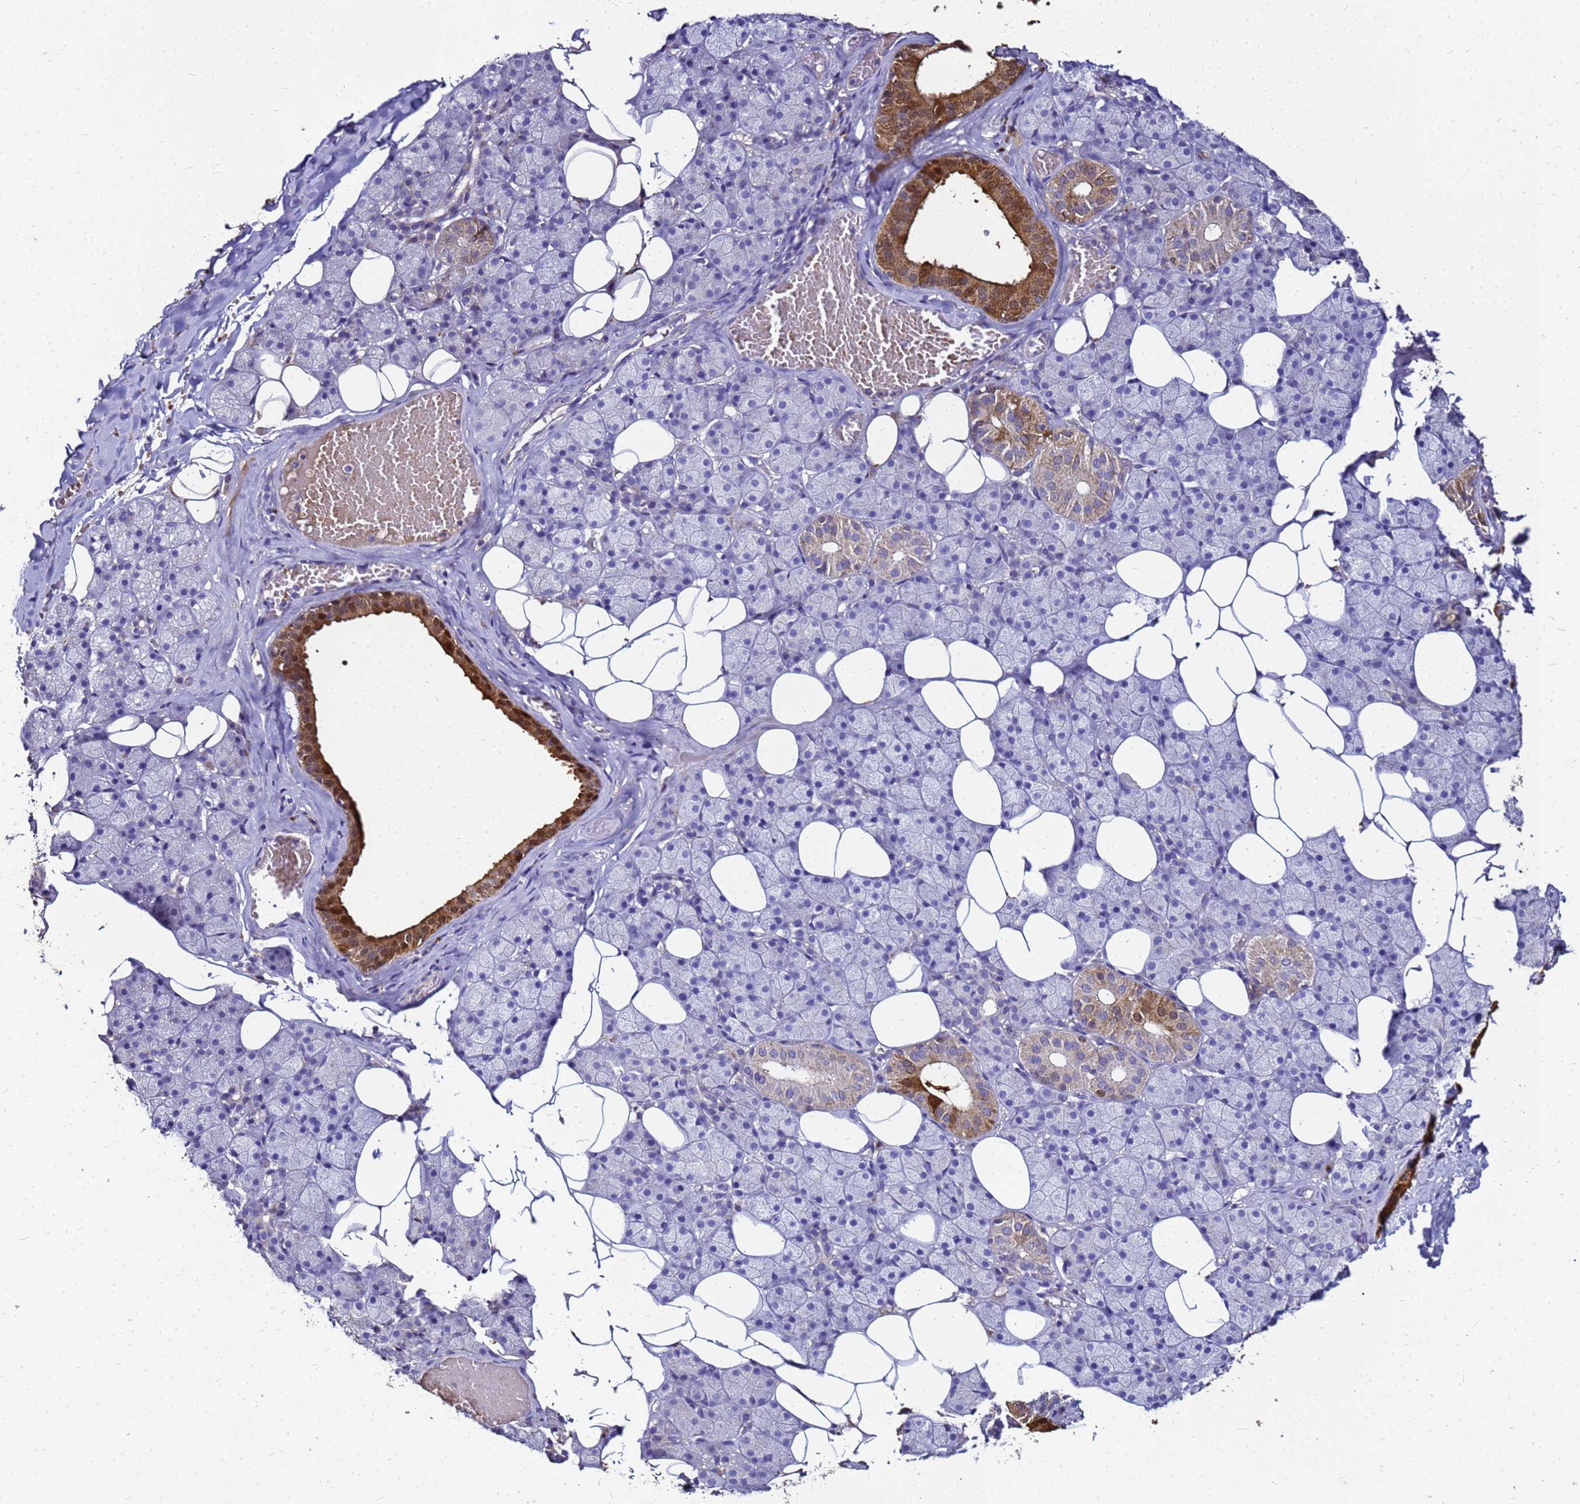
{"staining": {"intensity": "moderate", "quantity": "<25%", "location": "cytoplasmic/membranous"}, "tissue": "salivary gland", "cell_type": "Glandular cells", "image_type": "normal", "snomed": [{"axis": "morphology", "description": "Normal tissue, NOS"}, {"axis": "topography", "description": "Salivary gland"}], "caption": "Immunohistochemical staining of normal human salivary gland exhibits low levels of moderate cytoplasmic/membranous staining in about <25% of glandular cells.", "gene": "S100A2", "patient": {"sex": "female", "age": 33}}